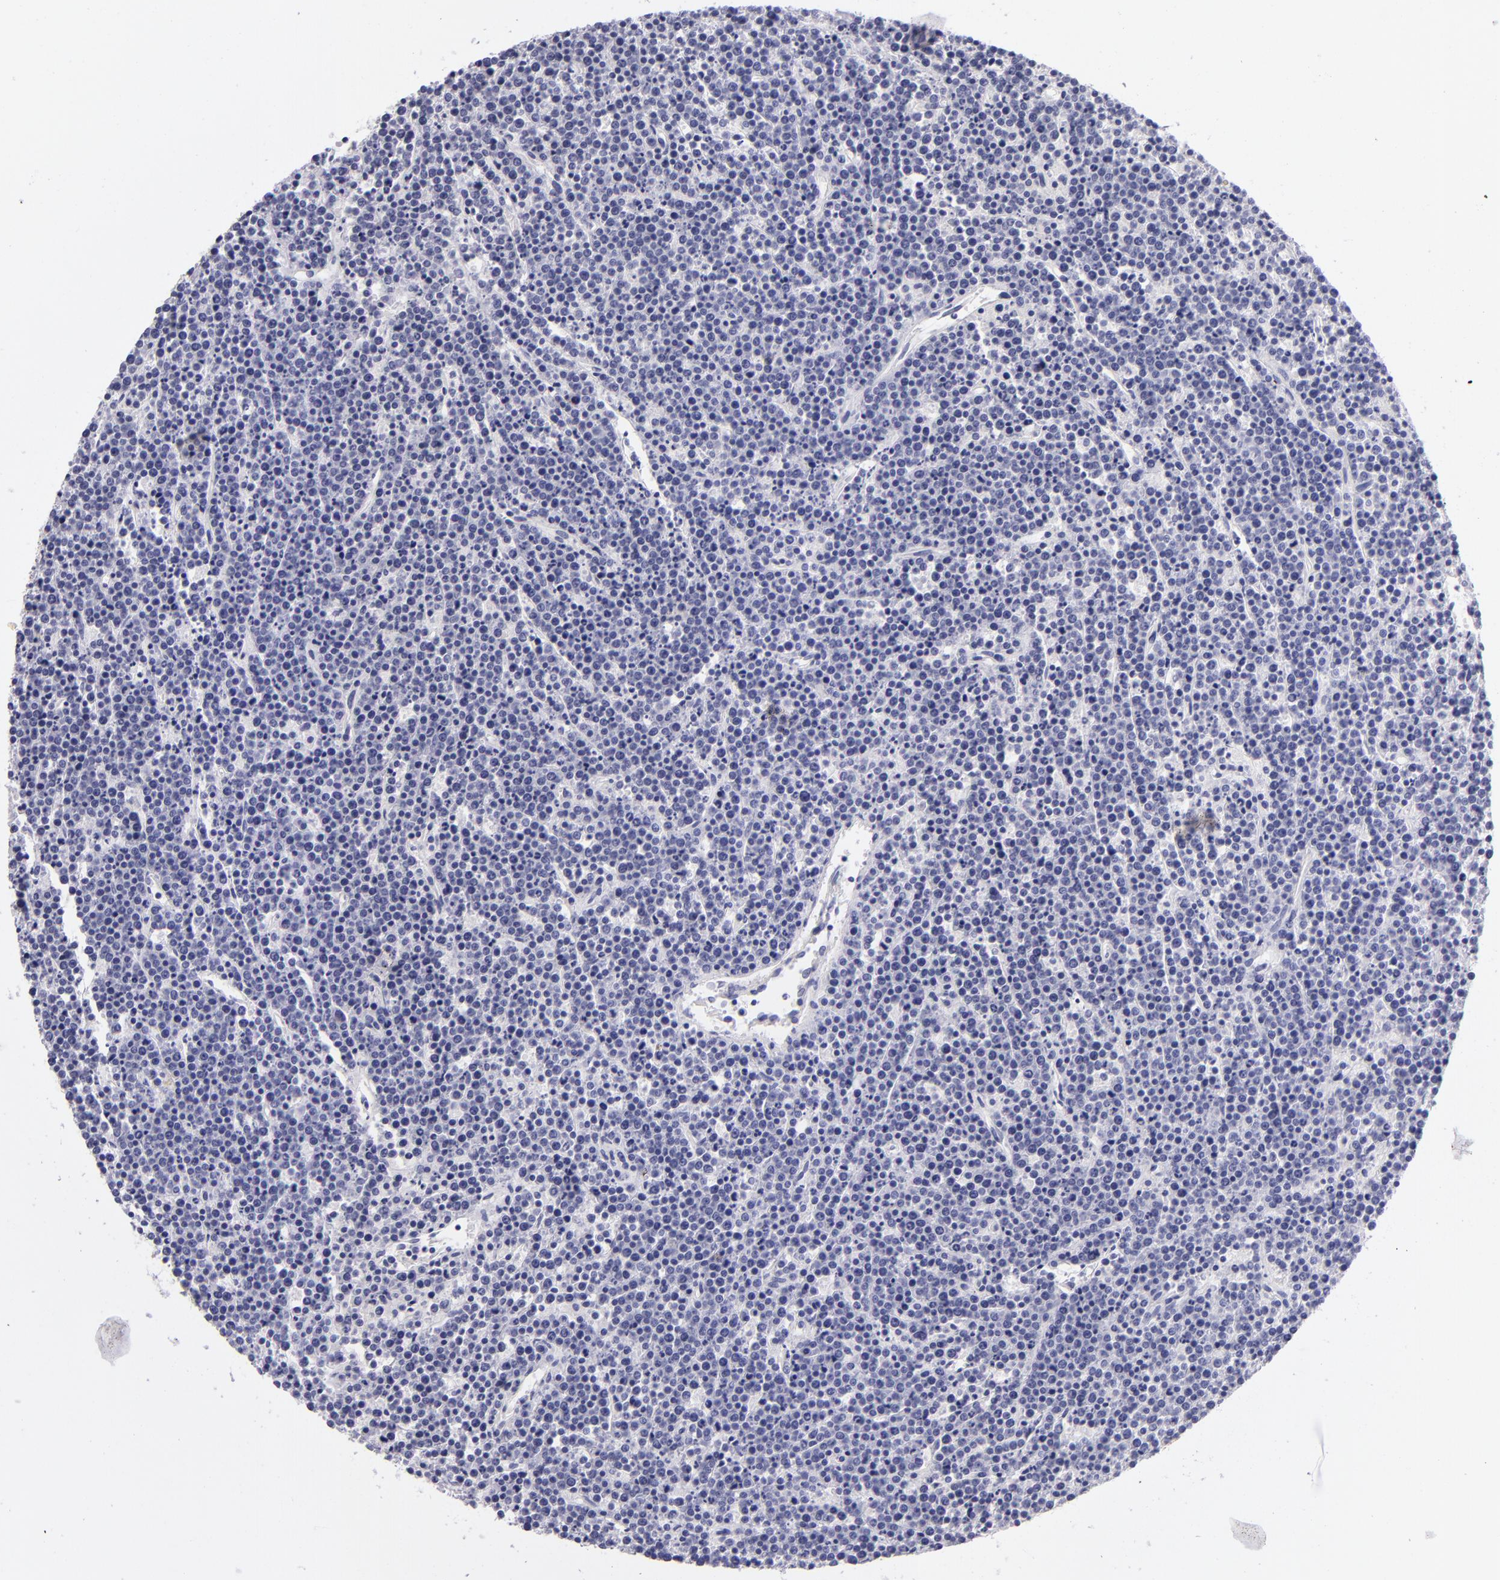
{"staining": {"intensity": "negative", "quantity": "none", "location": "none"}, "tissue": "lymphoma", "cell_type": "Tumor cells", "image_type": "cancer", "snomed": [{"axis": "morphology", "description": "Malignant lymphoma, non-Hodgkin's type, High grade"}, {"axis": "topography", "description": "Ovary"}], "caption": "The histopathology image reveals no staining of tumor cells in lymphoma.", "gene": "CDH3", "patient": {"sex": "female", "age": 56}}